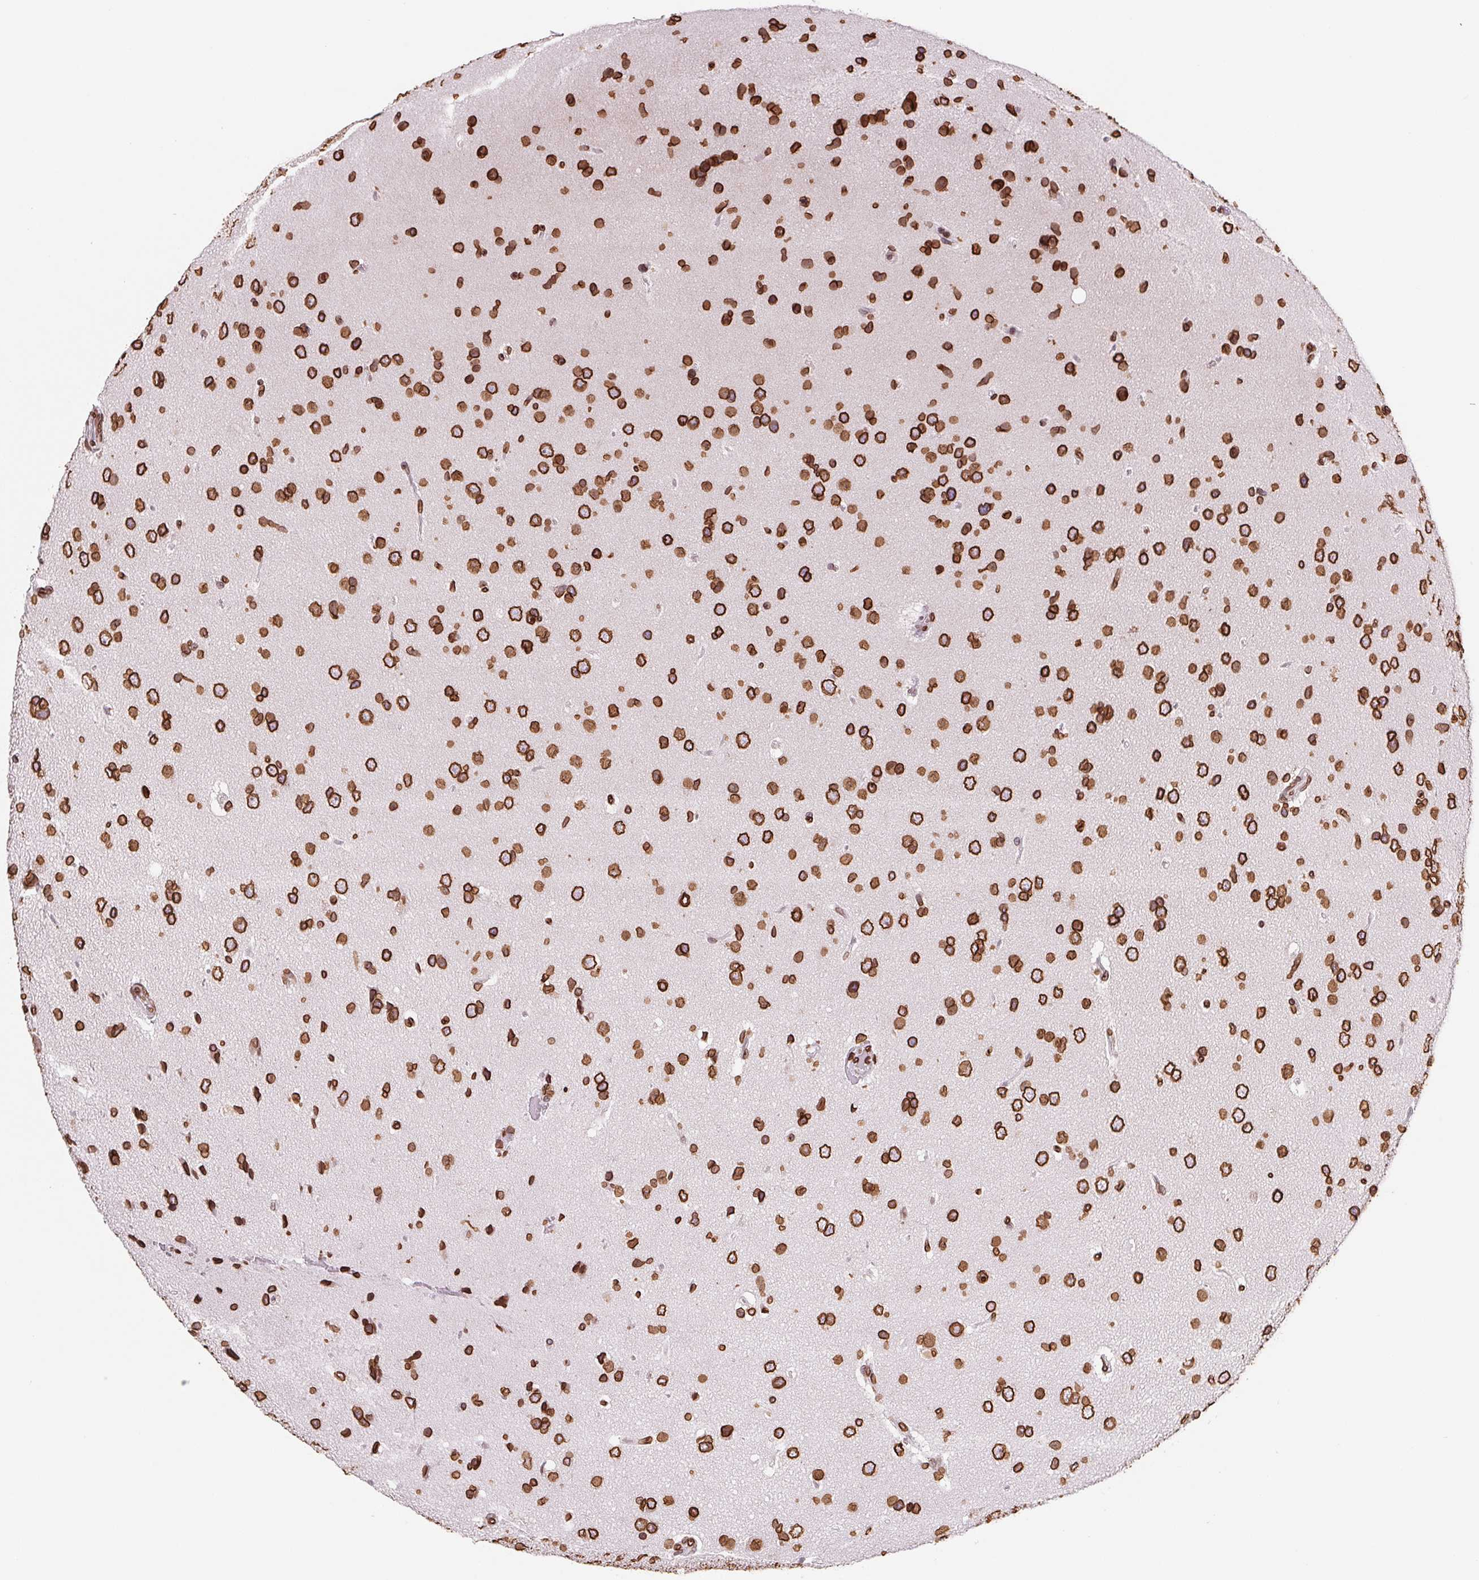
{"staining": {"intensity": "strong", "quantity": ">75%", "location": "cytoplasmic/membranous,nuclear"}, "tissue": "glioma", "cell_type": "Tumor cells", "image_type": "cancer", "snomed": [{"axis": "morphology", "description": "Glioma, malignant, Low grade"}, {"axis": "topography", "description": "Brain"}], "caption": "This is a micrograph of immunohistochemistry (IHC) staining of malignant low-grade glioma, which shows strong positivity in the cytoplasmic/membranous and nuclear of tumor cells.", "gene": "LMNB2", "patient": {"sex": "female", "age": 55}}